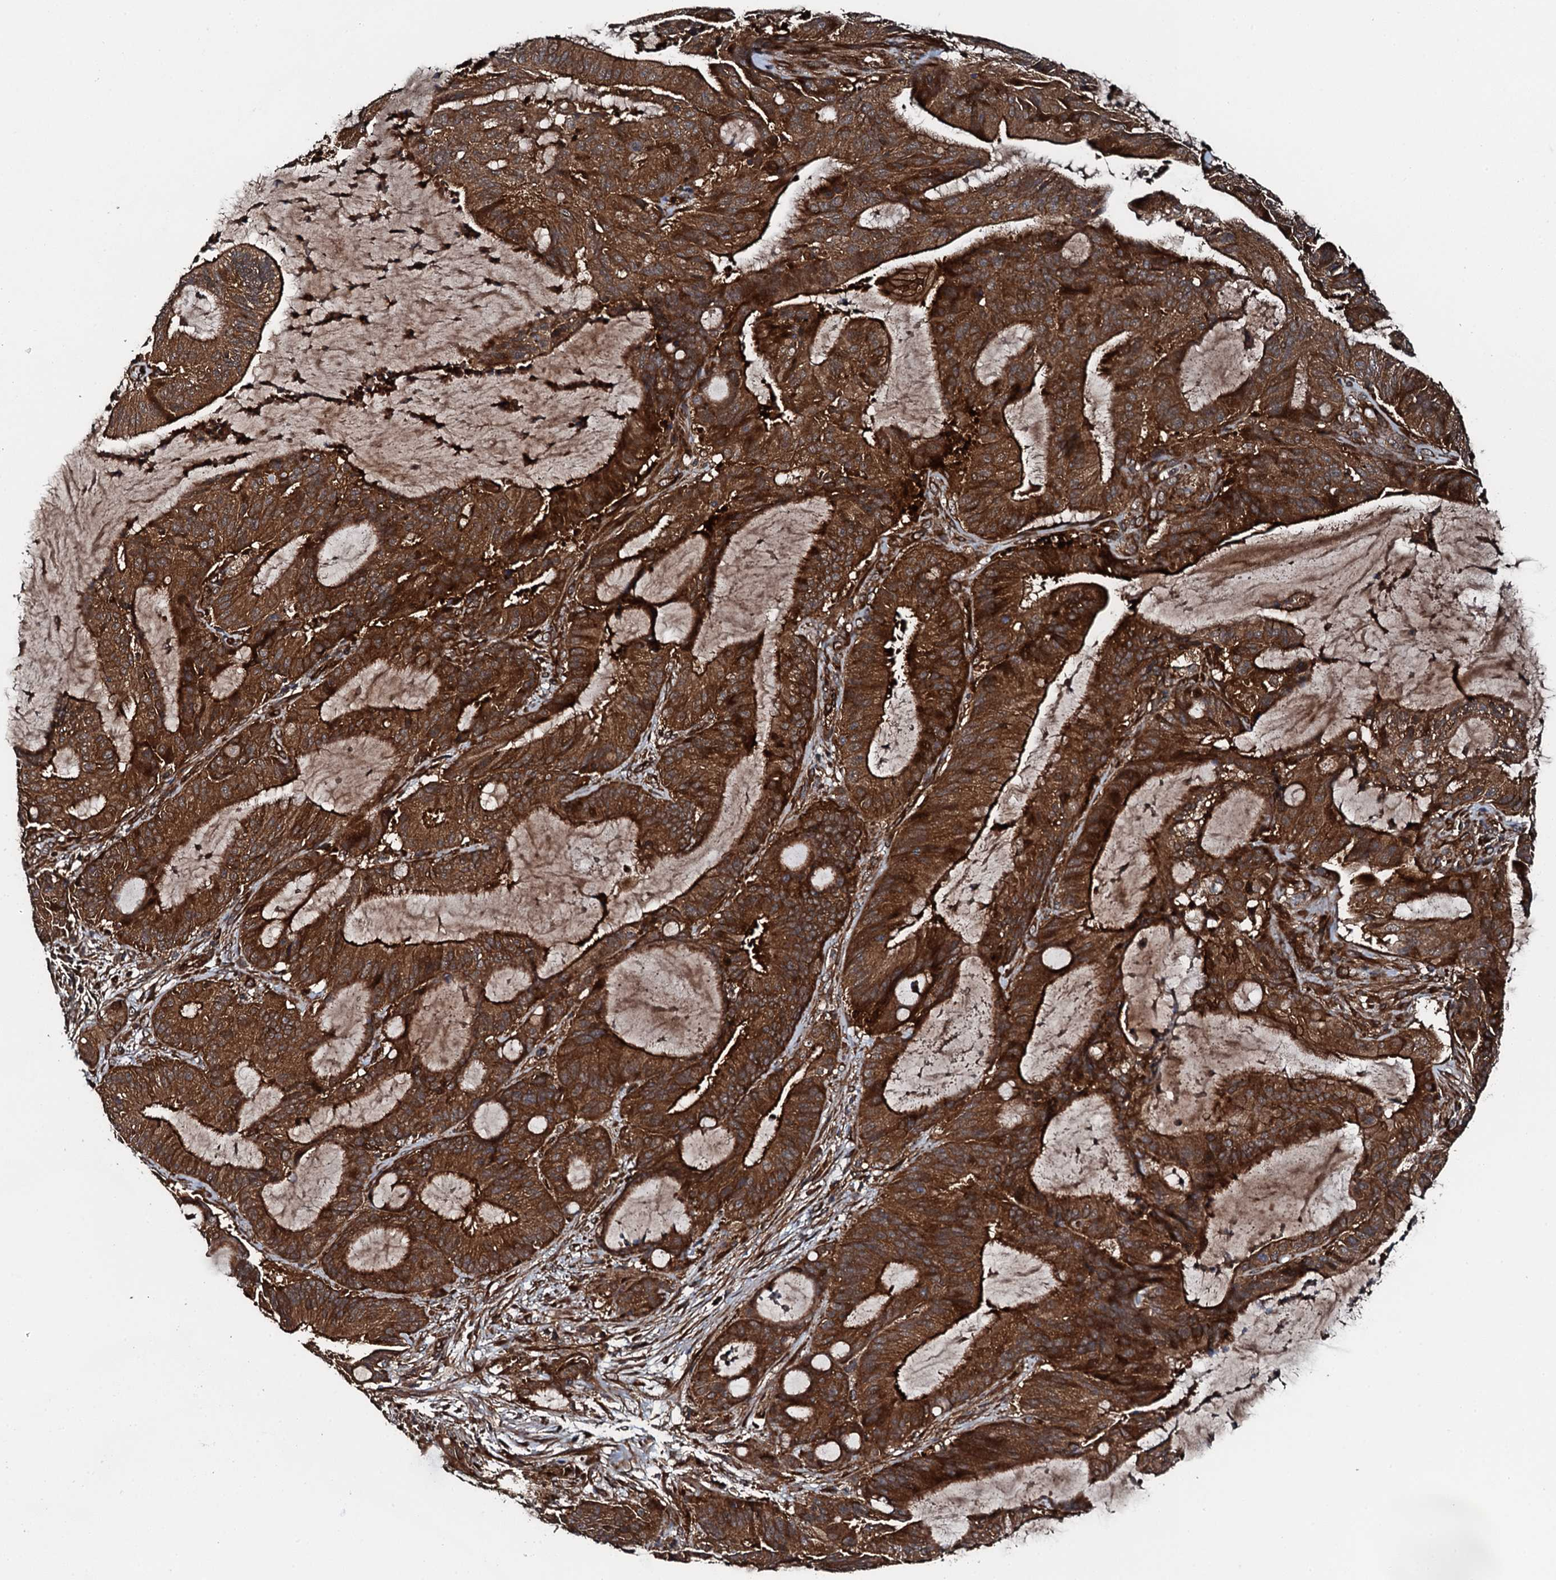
{"staining": {"intensity": "strong", "quantity": ">75%", "location": "cytoplasmic/membranous"}, "tissue": "liver cancer", "cell_type": "Tumor cells", "image_type": "cancer", "snomed": [{"axis": "morphology", "description": "Normal tissue, NOS"}, {"axis": "morphology", "description": "Cholangiocarcinoma"}, {"axis": "topography", "description": "Liver"}, {"axis": "topography", "description": "Peripheral nerve tissue"}], "caption": "Liver cancer stained with DAB immunohistochemistry (IHC) displays high levels of strong cytoplasmic/membranous staining in about >75% of tumor cells.", "gene": "FLYWCH1", "patient": {"sex": "female", "age": 73}}